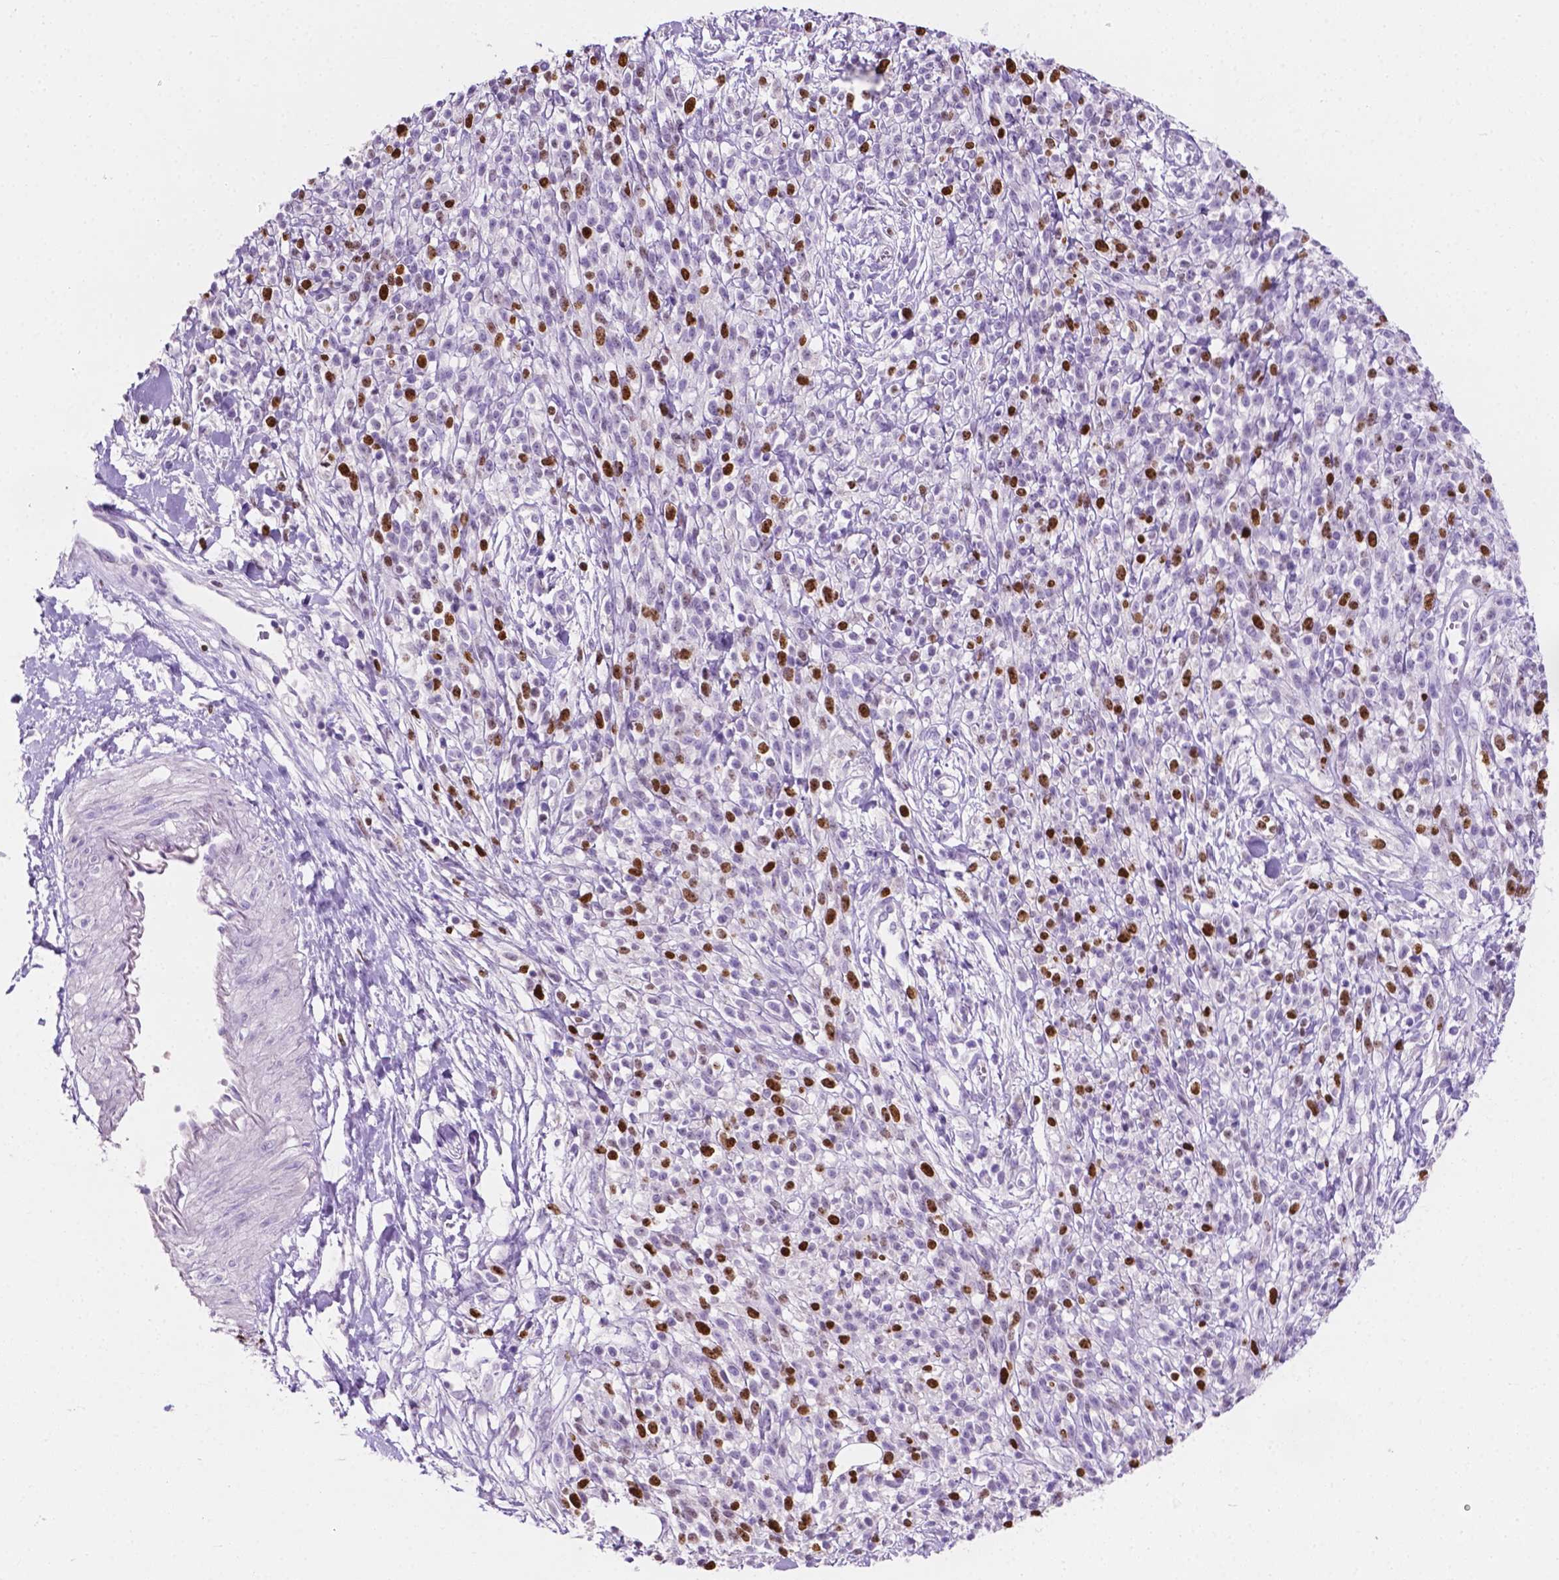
{"staining": {"intensity": "strong", "quantity": "25%-75%", "location": "nuclear"}, "tissue": "melanoma", "cell_type": "Tumor cells", "image_type": "cancer", "snomed": [{"axis": "morphology", "description": "Malignant melanoma, NOS"}, {"axis": "topography", "description": "Skin"}, {"axis": "topography", "description": "Skin of trunk"}], "caption": "A high-resolution image shows immunohistochemistry (IHC) staining of malignant melanoma, which exhibits strong nuclear positivity in about 25%-75% of tumor cells.", "gene": "SIAH2", "patient": {"sex": "male", "age": 74}}